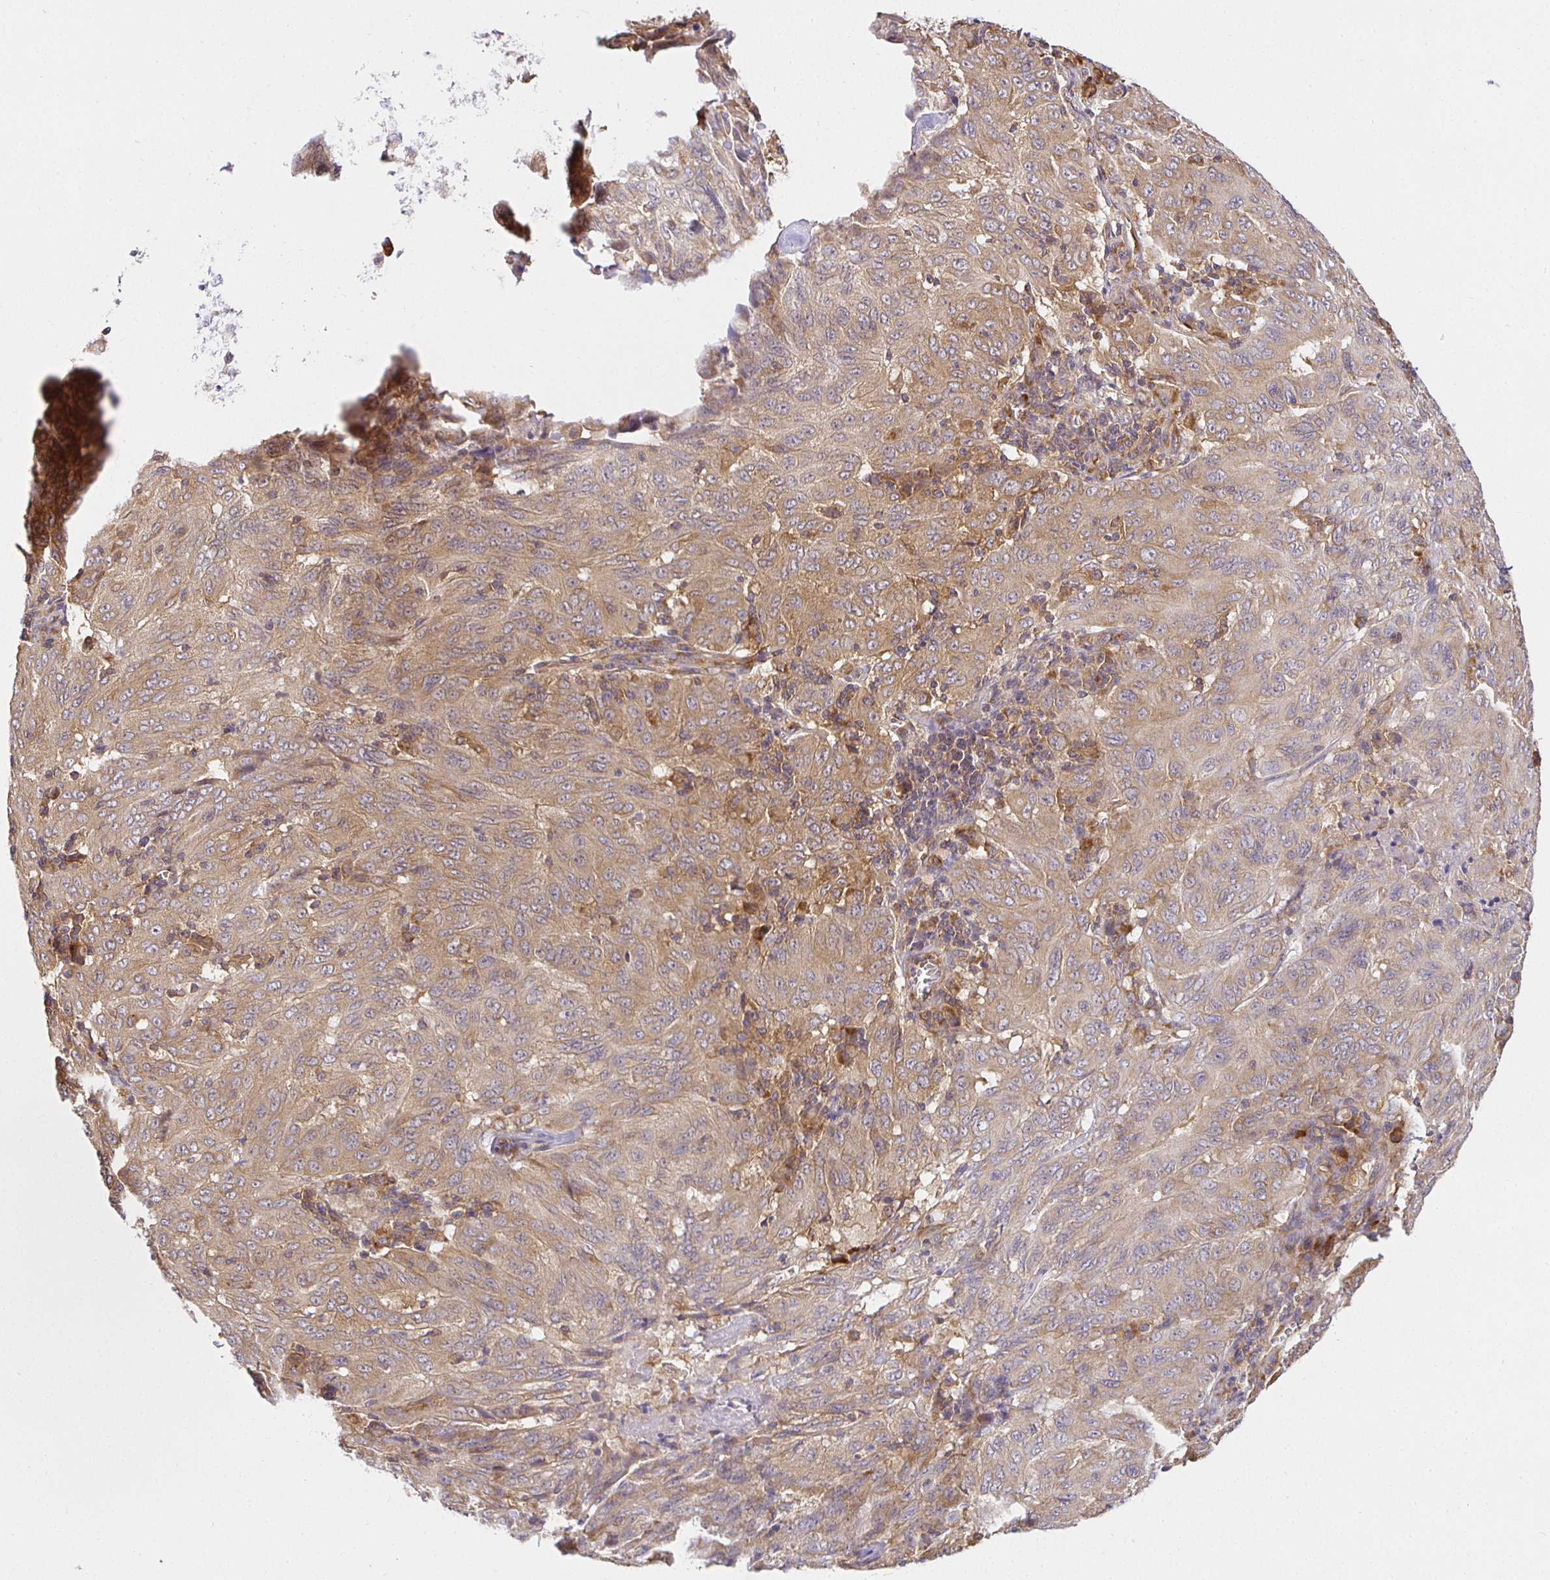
{"staining": {"intensity": "weak", "quantity": "25%-75%", "location": "cytoplasmic/membranous"}, "tissue": "pancreatic cancer", "cell_type": "Tumor cells", "image_type": "cancer", "snomed": [{"axis": "morphology", "description": "Adenocarcinoma, NOS"}, {"axis": "topography", "description": "Pancreas"}], "caption": "This histopathology image reveals immunohistochemistry (IHC) staining of pancreatic adenocarcinoma, with low weak cytoplasmic/membranous expression in about 25%-75% of tumor cells.", "gene": "IRAK1", "patient": {"sex": "male", "age": 63}}